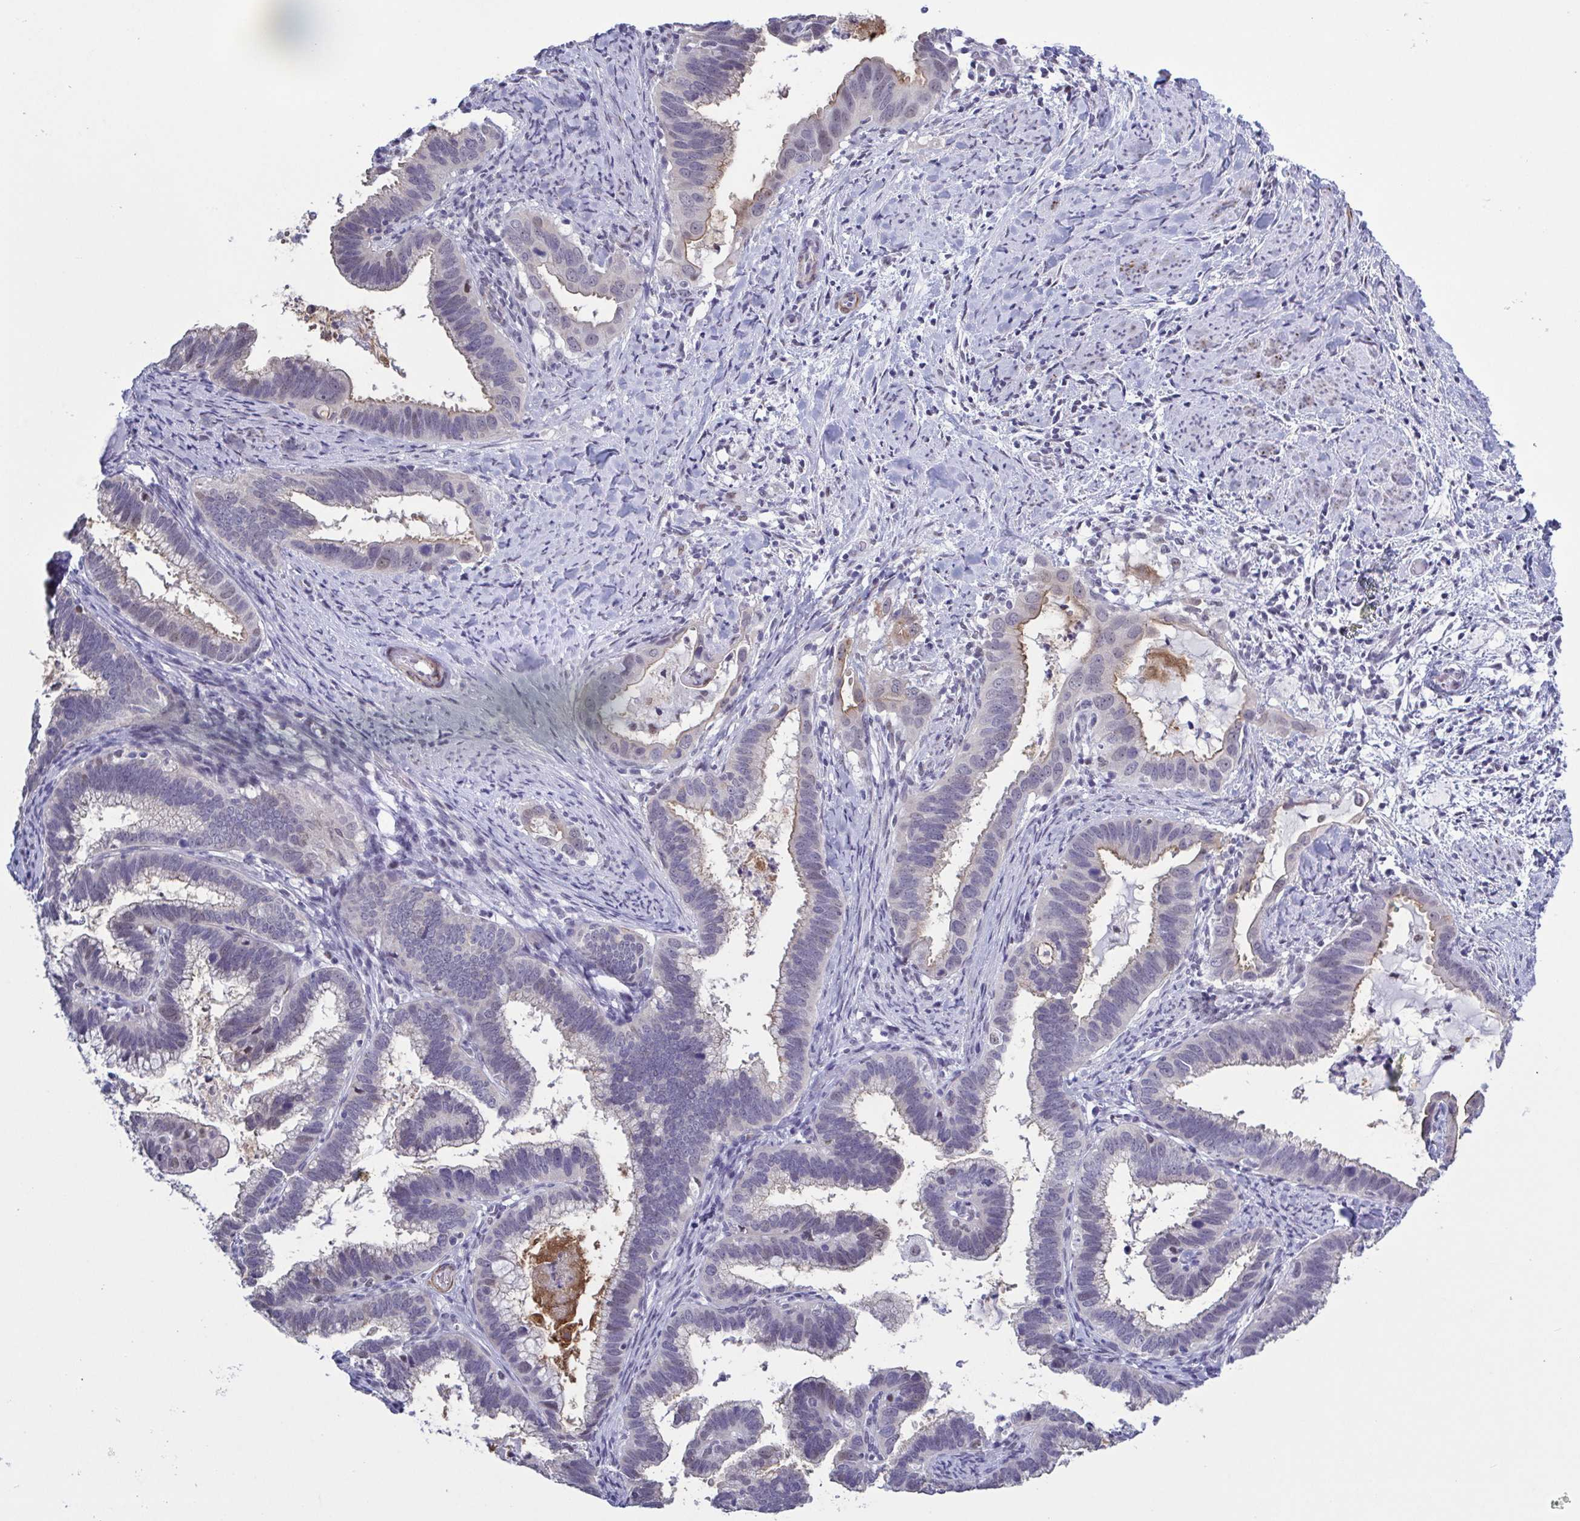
{"staining": {"intensity": "negative", "quantity": "none", "location": "none"}, "tissue": "cervical cancer", "cell_type": "Tumor cells", "image_type": "cancer", "snomed": [{"axis": "morphology", "description": "Adenocarcinoma, NOS"}, {"axis": "topography", "description": "Cervix"}], "caption": "Immunohistochemistry (IHC) micrograph of adenocarcinoma (cervical) stained for a protein (brown), which exhibits no staining in tumor cells. (Immunohistochemistry (IHC), brightfield microscopy, high magnification).", "gene": "TMEM92", "patient": {"sex": "female", "age": 61}}